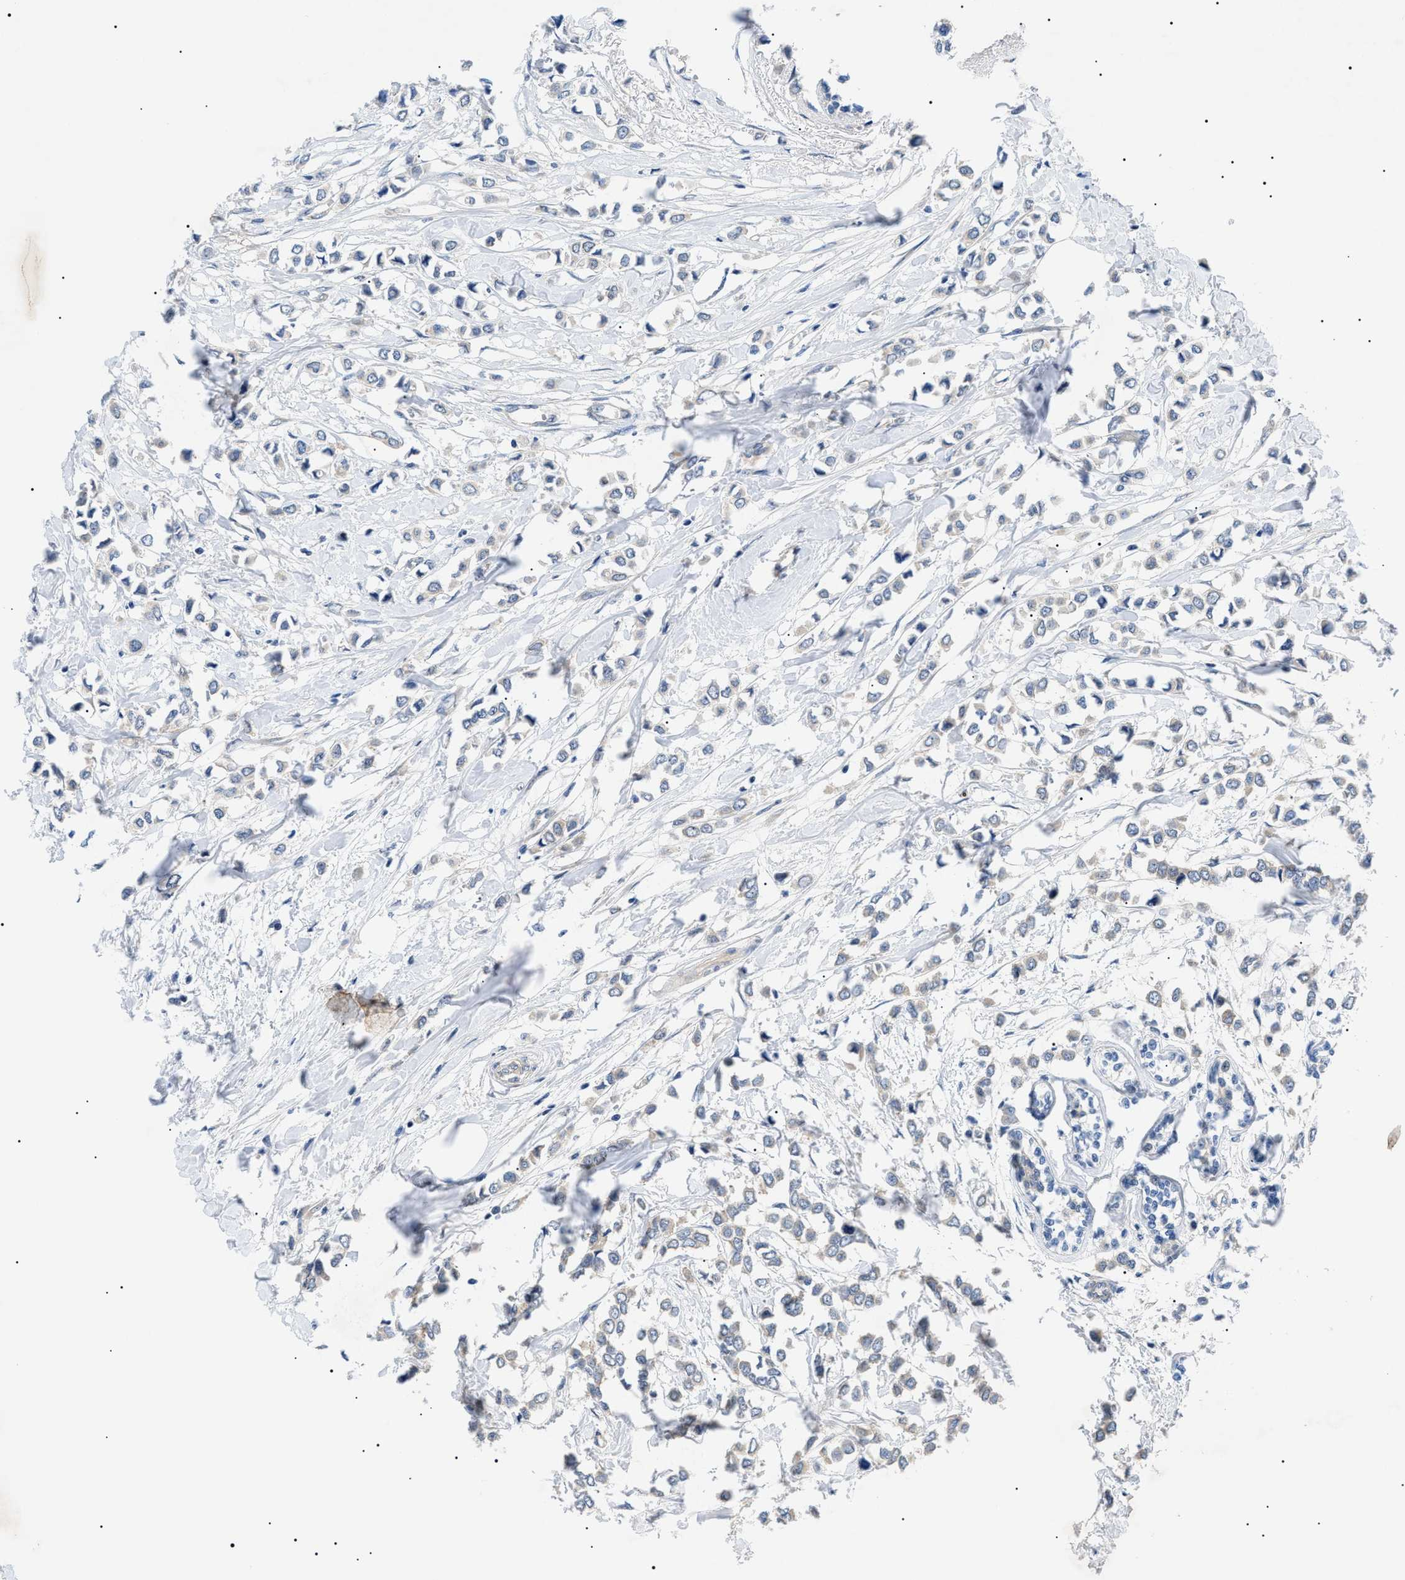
{"staining": {"intensity": "weak", "quantity": "<25%", "location": "cytoplasmic/membranous"}, "tissue": "breast cancer", "cell_type": "Tumor cells", "image_type": "cancer", "snomed": [{"axis": "morphology", "description": "Lobular carcinoma"}, {"axis": "topography", "description": "Breast"}], "caption": "Protein analysis of breast lobular carcinoma exhibits no significant positivity in tumor cells.", "gene": "RIPK1", "patient": {"sex": "female", "age": 51}}